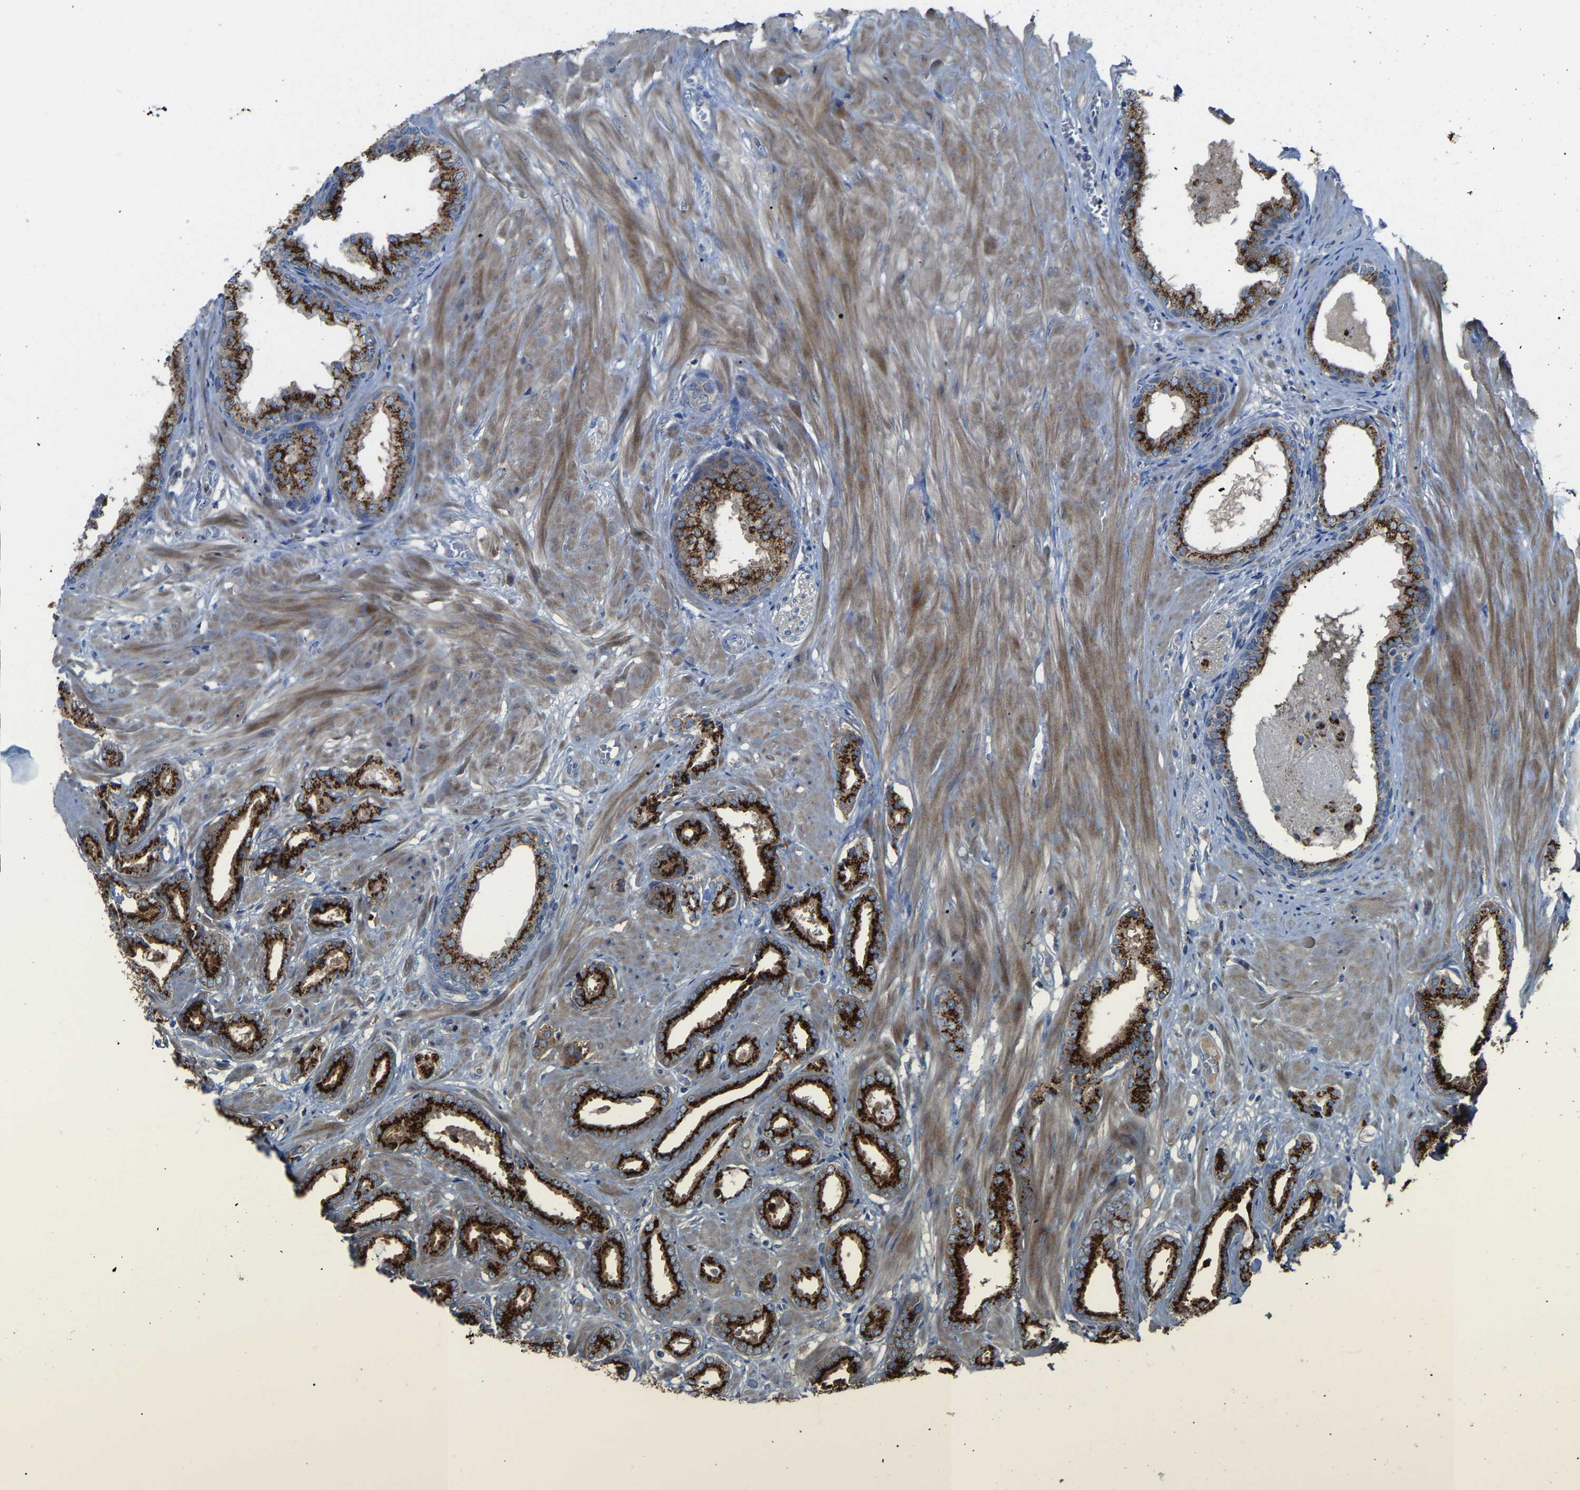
{"staining": {"intensity": "strong", "quantity": ">75%", "location": "cytoplasmic/membranous"}, "tissue": "prostate cancer", "cell_type": "Tumor cells", "image_type": "cancer", "snomed": [{"axis": "morphology", "description": "Adenocarcinoma, Low grade"}, {"axis": "topography", "description": "Prostate"}], "caption": "The histopathology image demonstrates a brown stain indicating the presence of a protein in the cytoplasmic/membranous of tumor cells in prostate cancer. Nuclei are stained in blue.", "gene": "CANT1", "patient": {"sex": "male", "age": 53}}